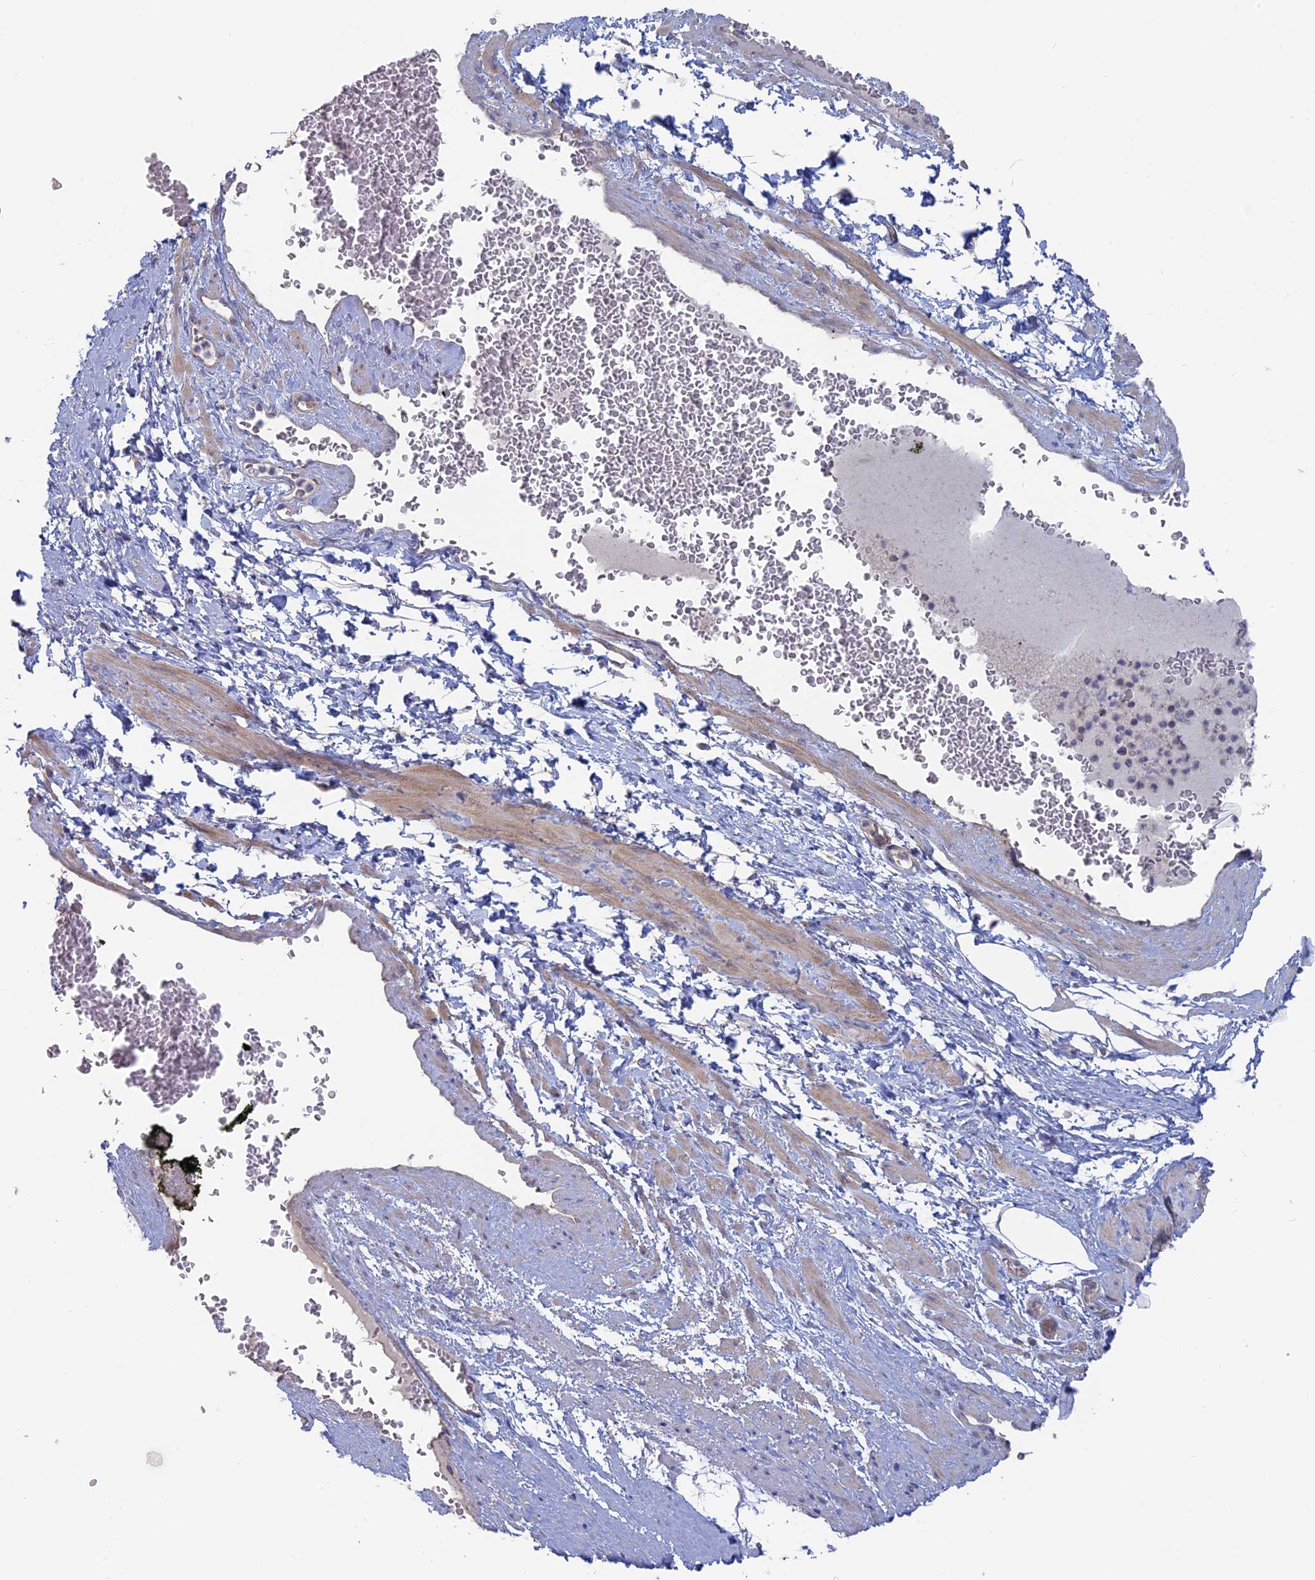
{"staining": {"intensity": "negative", "quantity": "none", "location": "none"}, "tissue": "soft tissue", "cell_type": "Fibroblasts", "image_type": "normal", "snomed": [{"axis": "morphology", "description": "Normal tissue, NOS"}, {"axis": "morphology", "description": "Adenocarcinoma, Low grade"}, {"axis": "topography", "description": "Prostate"}, {"axis": "topography", "description": "Peripheral nerve tissue"}], "caption": "Immunohistochemical staining of normal soft tissue shows no significant positivity in fibroblasts.", "gene": "TBC1D30", "patient": {"sex": "male", "age": 63}}